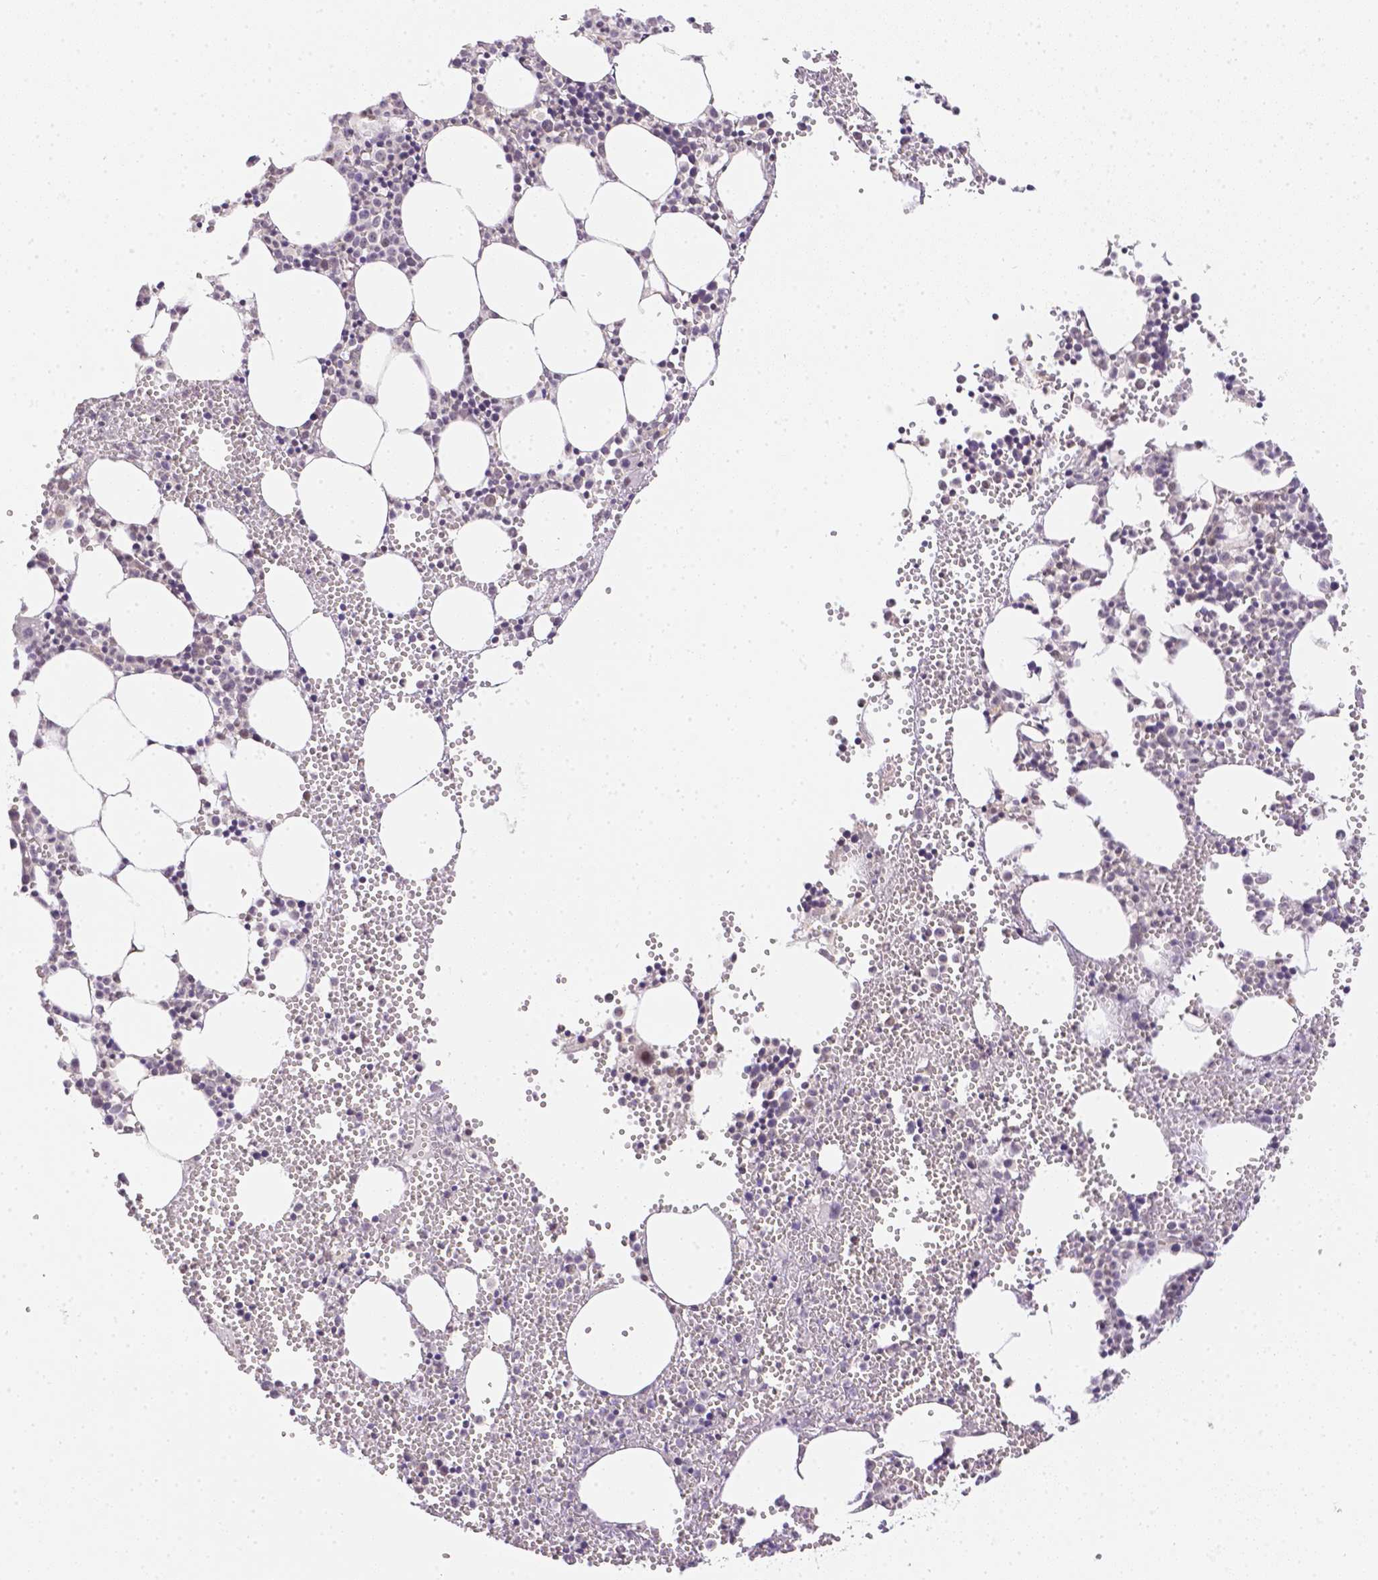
{"staining": {"intensity": "weak", "quantity": "<25%", "location": "nuclear"}, "tissue": "bone marrow", "cell_type": "Hematopoietic cells", "image_type": "normal", "snomed": [{"axis": "morphology", "description": "Normal tissue, NOS"}, {"axis": "topography", "description": "Bone marrow"}], "caption": "Protein analysis of unremarkable bone marrow reveals no significant expression in hematopoietic cells.", "gene": "ZNF280B", "patient": {"sex": "male", "age": 89}}